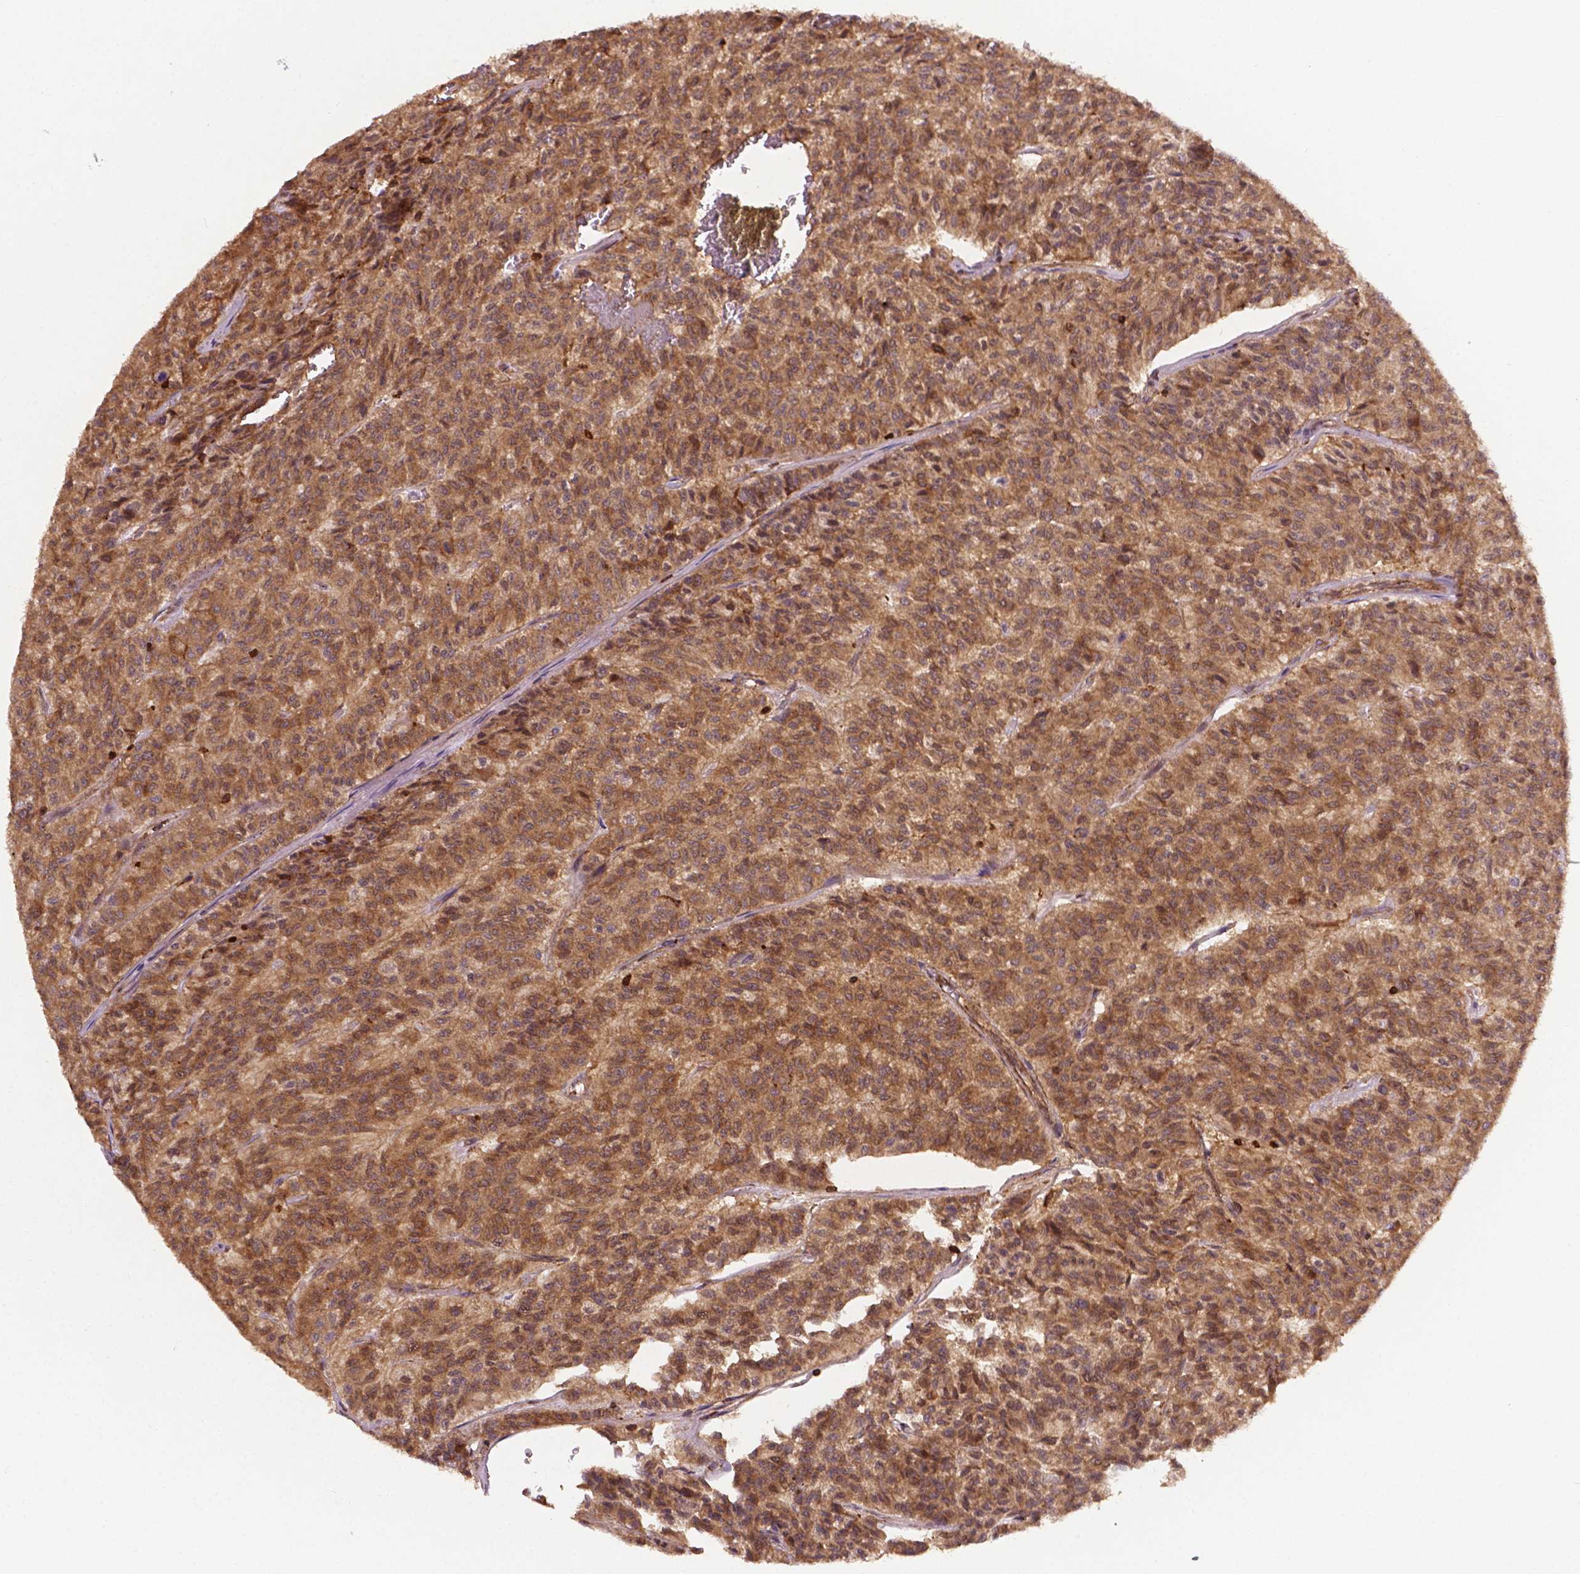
{"staining": {"intensity": "moderate", "quantity": ">75%", "location": "cytoplasmic/membranous,nuclear"}, "tissue": "carcinoid", "cell_type": "Tumor cells", "image_type": "cancer", "snomed": [{"axis": "morphology", "description": "Carcinoid, malignant, NOS"}, {"axis": "topography", "description": "Lung"}], "caption": "IHC (DAB) staining of malignant carcinoid displays moderate cytoplasmic/membranous and nuclear protein expression in about >75% of tumor cells.", "gene": "ZMYND19", "patient": {"sex": "male", "age": 71}}